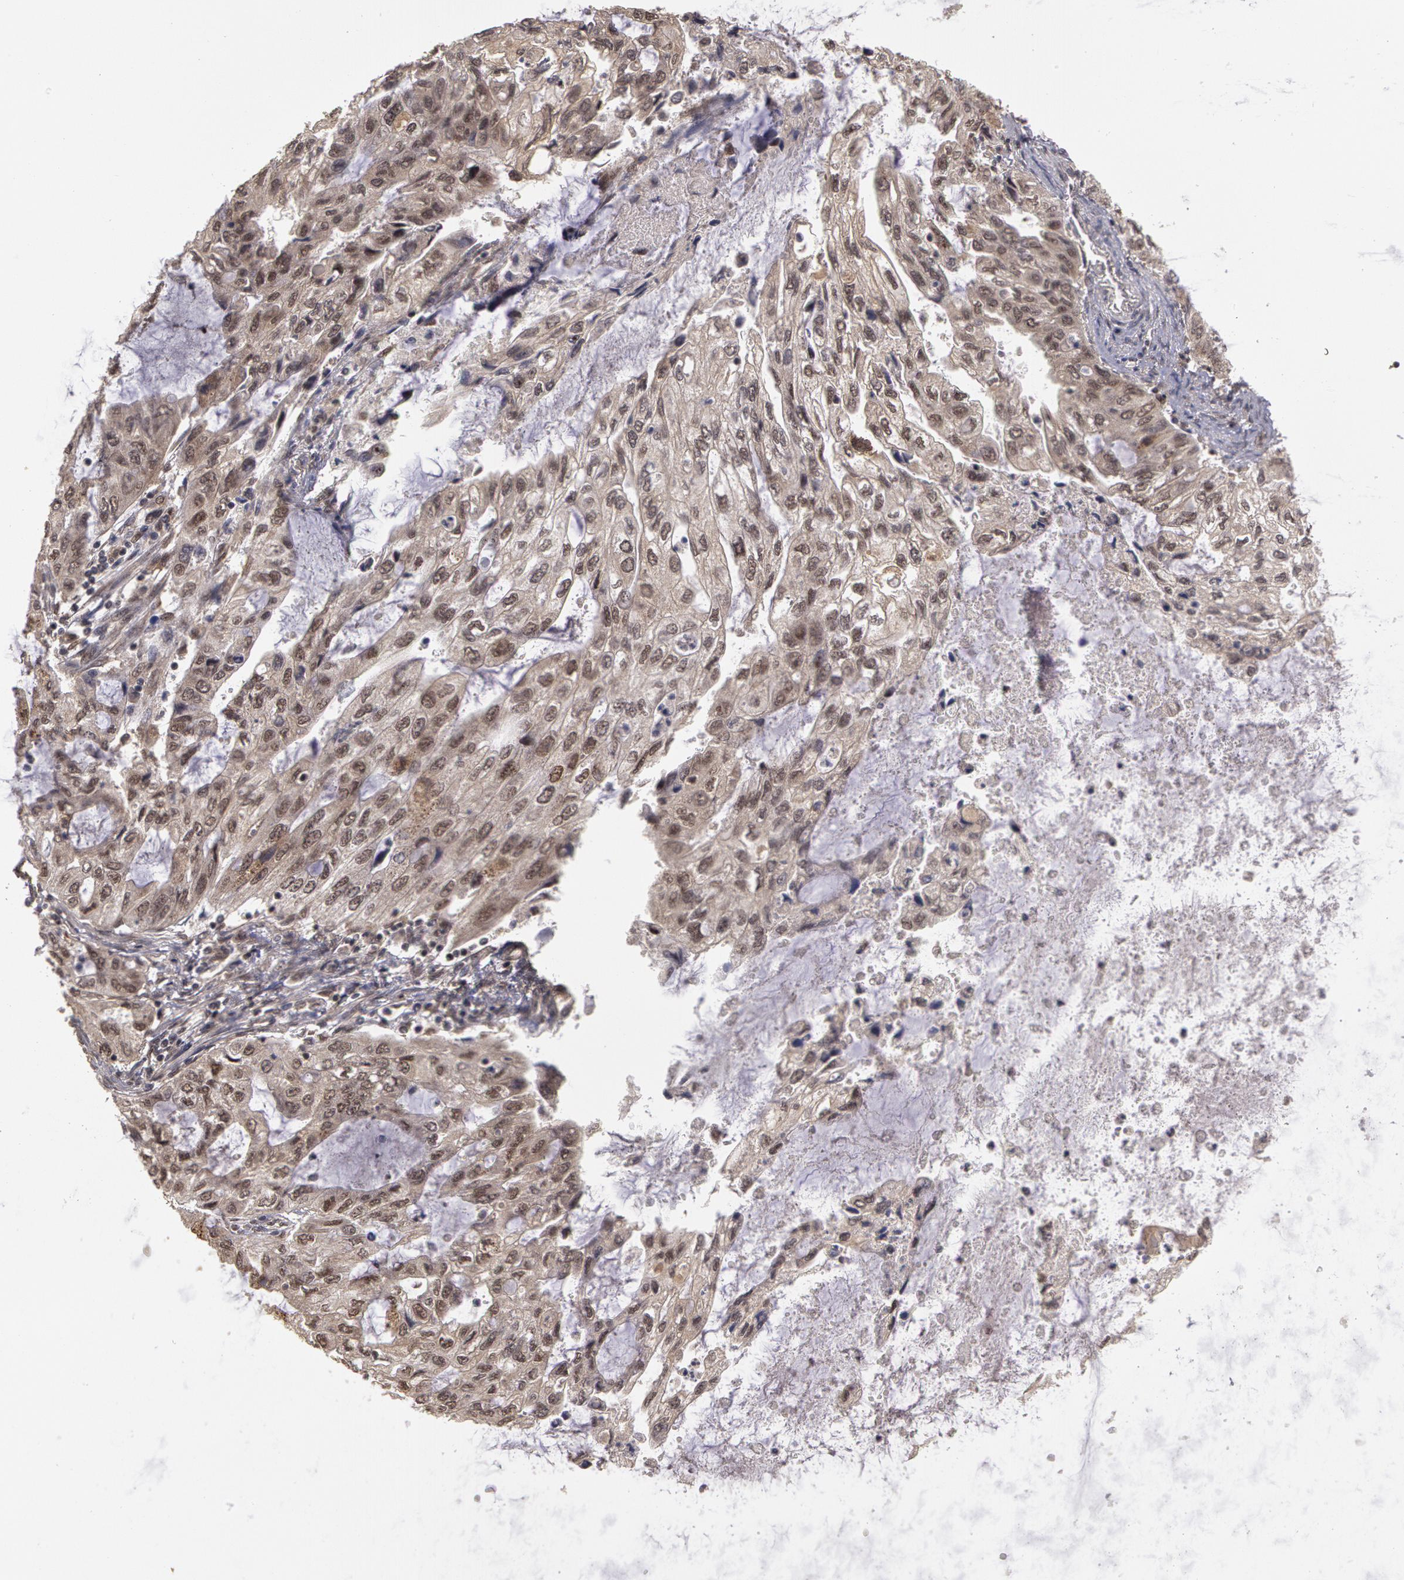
{"staining": {"intensity": "moderate", "quantity": ">75%", "location": "cytoplasmic/membranous"}, "tissue": "stomach cancer", "cell_type": "Tumor cells", "image_type": "cancer", "snomed": [{"axis": "morphology", "description": "Adenocarcinoma, NOS"}, {"axis": "topography", "description": "Stomach, upper"}], "caption": "There is medium levels of moderate cytoplasmic/membranous positivity in tumor cells of stomach cancer (adenocarcinoma), as demonstrated by immunohistochemical staining (brown color).", "gene": "GLIS1", "patient": {"sex": "female", "age": 52}}